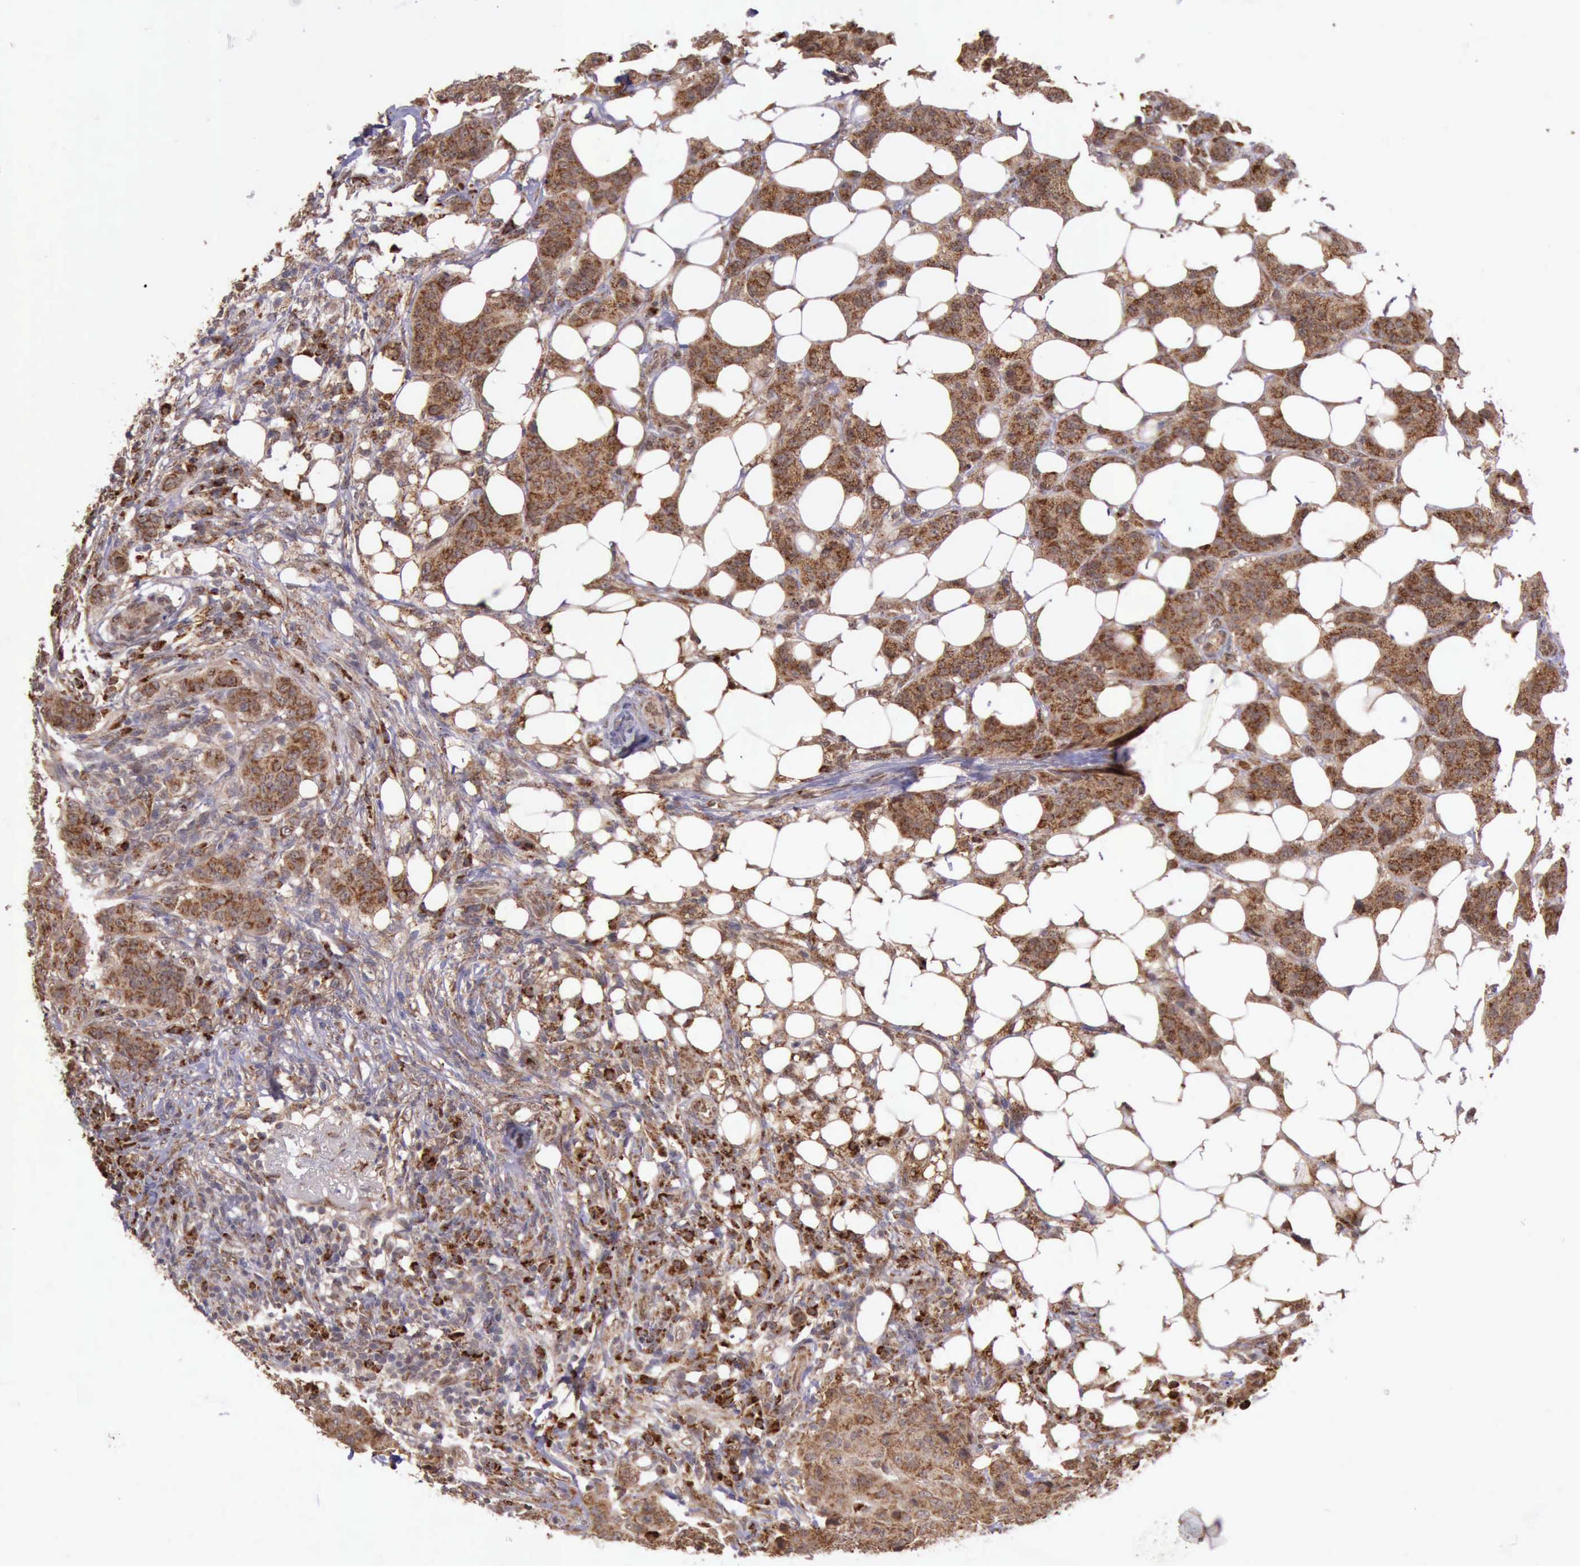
{"staining": {"intensity": "strong", "quantity": ">75%", "location": "cytoplasmic/membranous"}, "tissue": "breast cancer", "cell_type": "Tumor cells", "image_type": "cancer", "snomed": [{"axis": "morphology", "description": "Duct carcinoma"}, {"axis": "topography", "description": "Breast"}], "caption": "High-power microscopy captured an immunohistochemistry micrograph of intraductal carcinoma (breast), revealing strong cytoplasmic/membranous positivity in approximately >75% of tumor cells.", "gene": "ARMCX3", "patient": {"sex": "female", "age": 40}}